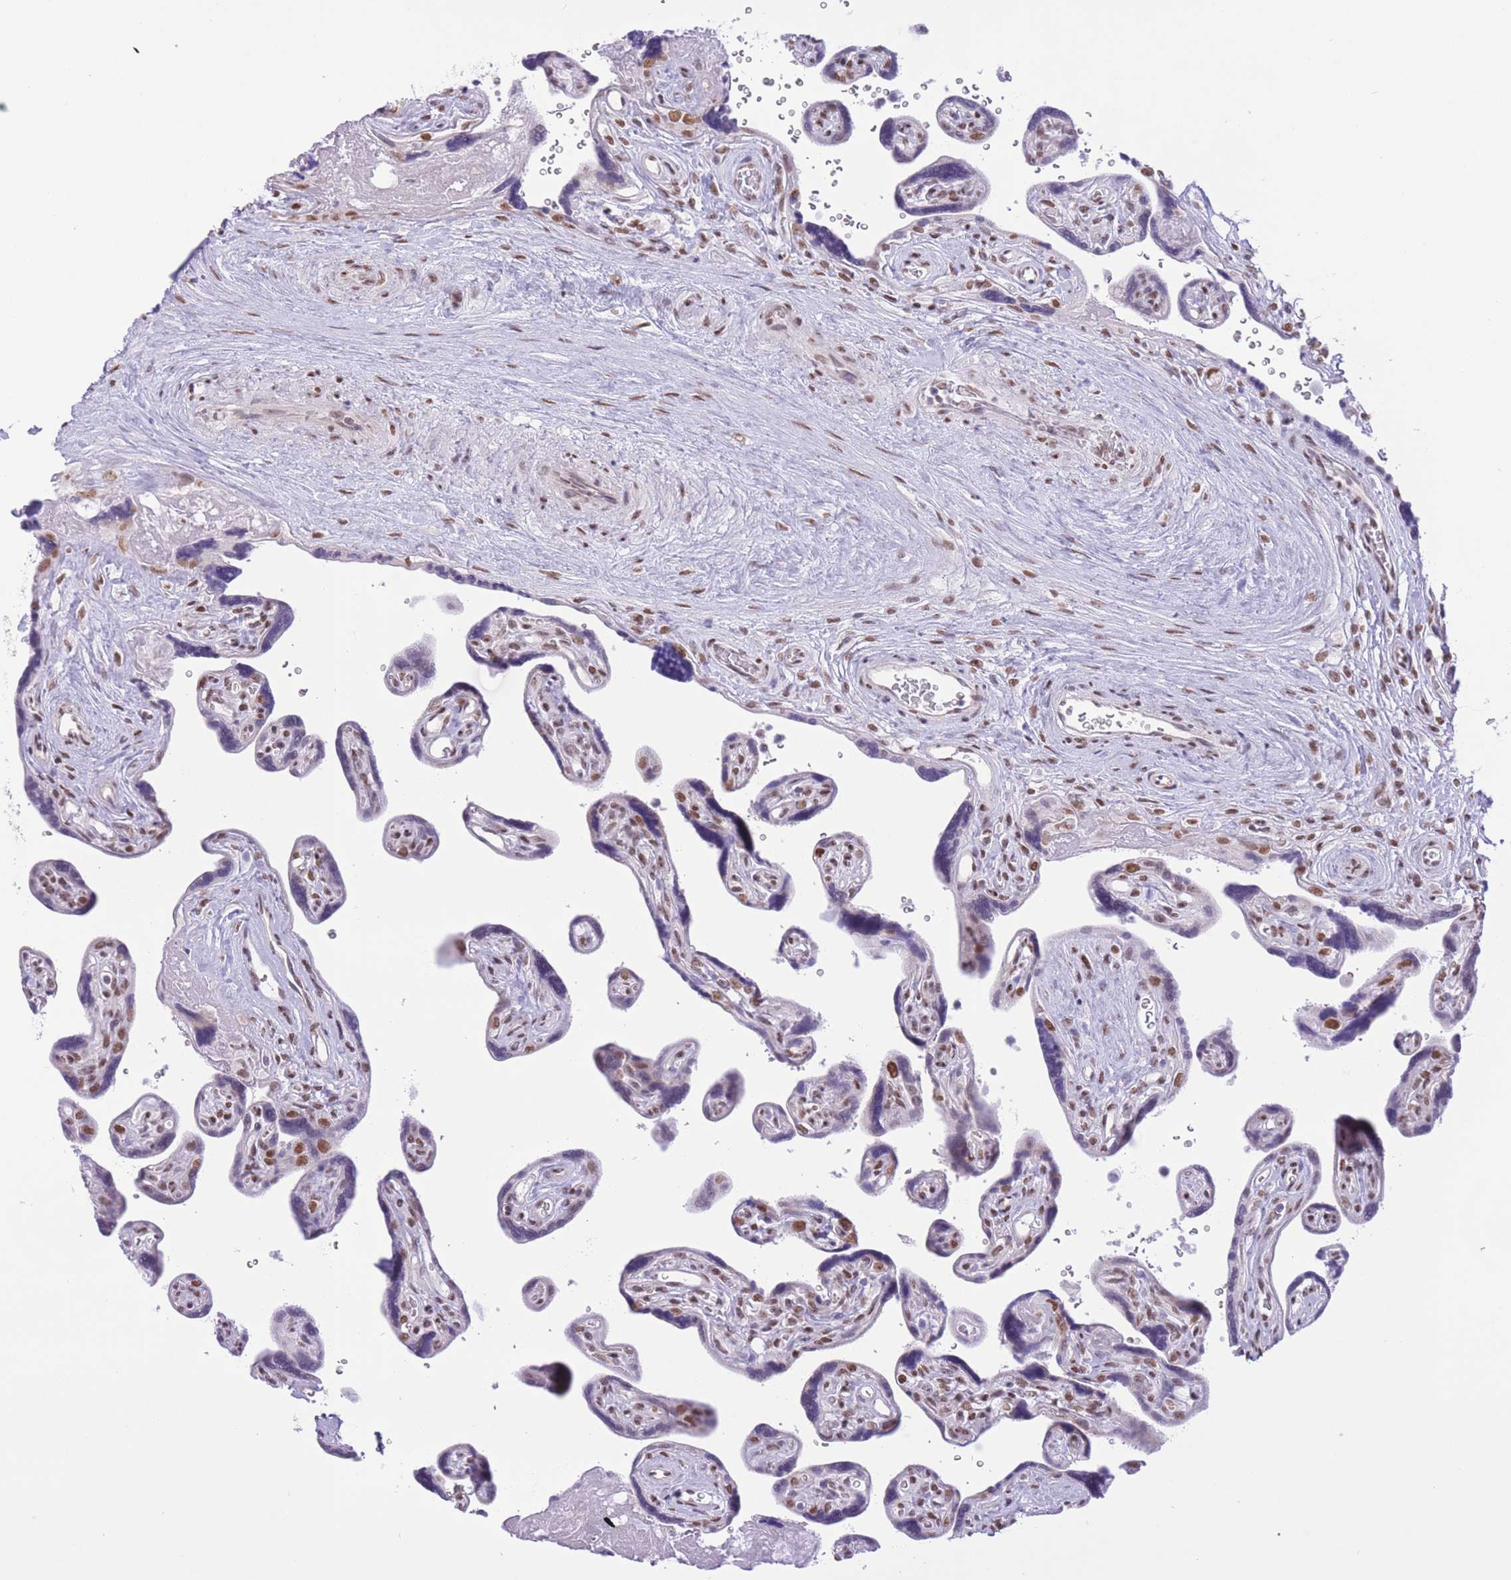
{"staining": {"intensity": "moderate", "quantity": "<25%", "location": "nuclear"}, "tissue": "placenta", "cell_type": "Decidual cells", "image_type": "normal", "snomed": [{"axis": "morphology", "description": "Normal tissue, NOS"}, {"axis": "topography", "description": "Placenta"}], "caption": "Protein analysis of normal placenta exhibits moderate nuclear staining in about <25% of decidual cells. The protein of interest is stained brown, and the nuclei are stained in blue (DAB IHC with brightfield microscopy, high magnification).", "gene": "ZBED5", "patient": {"sex": "female", "age": 39}}